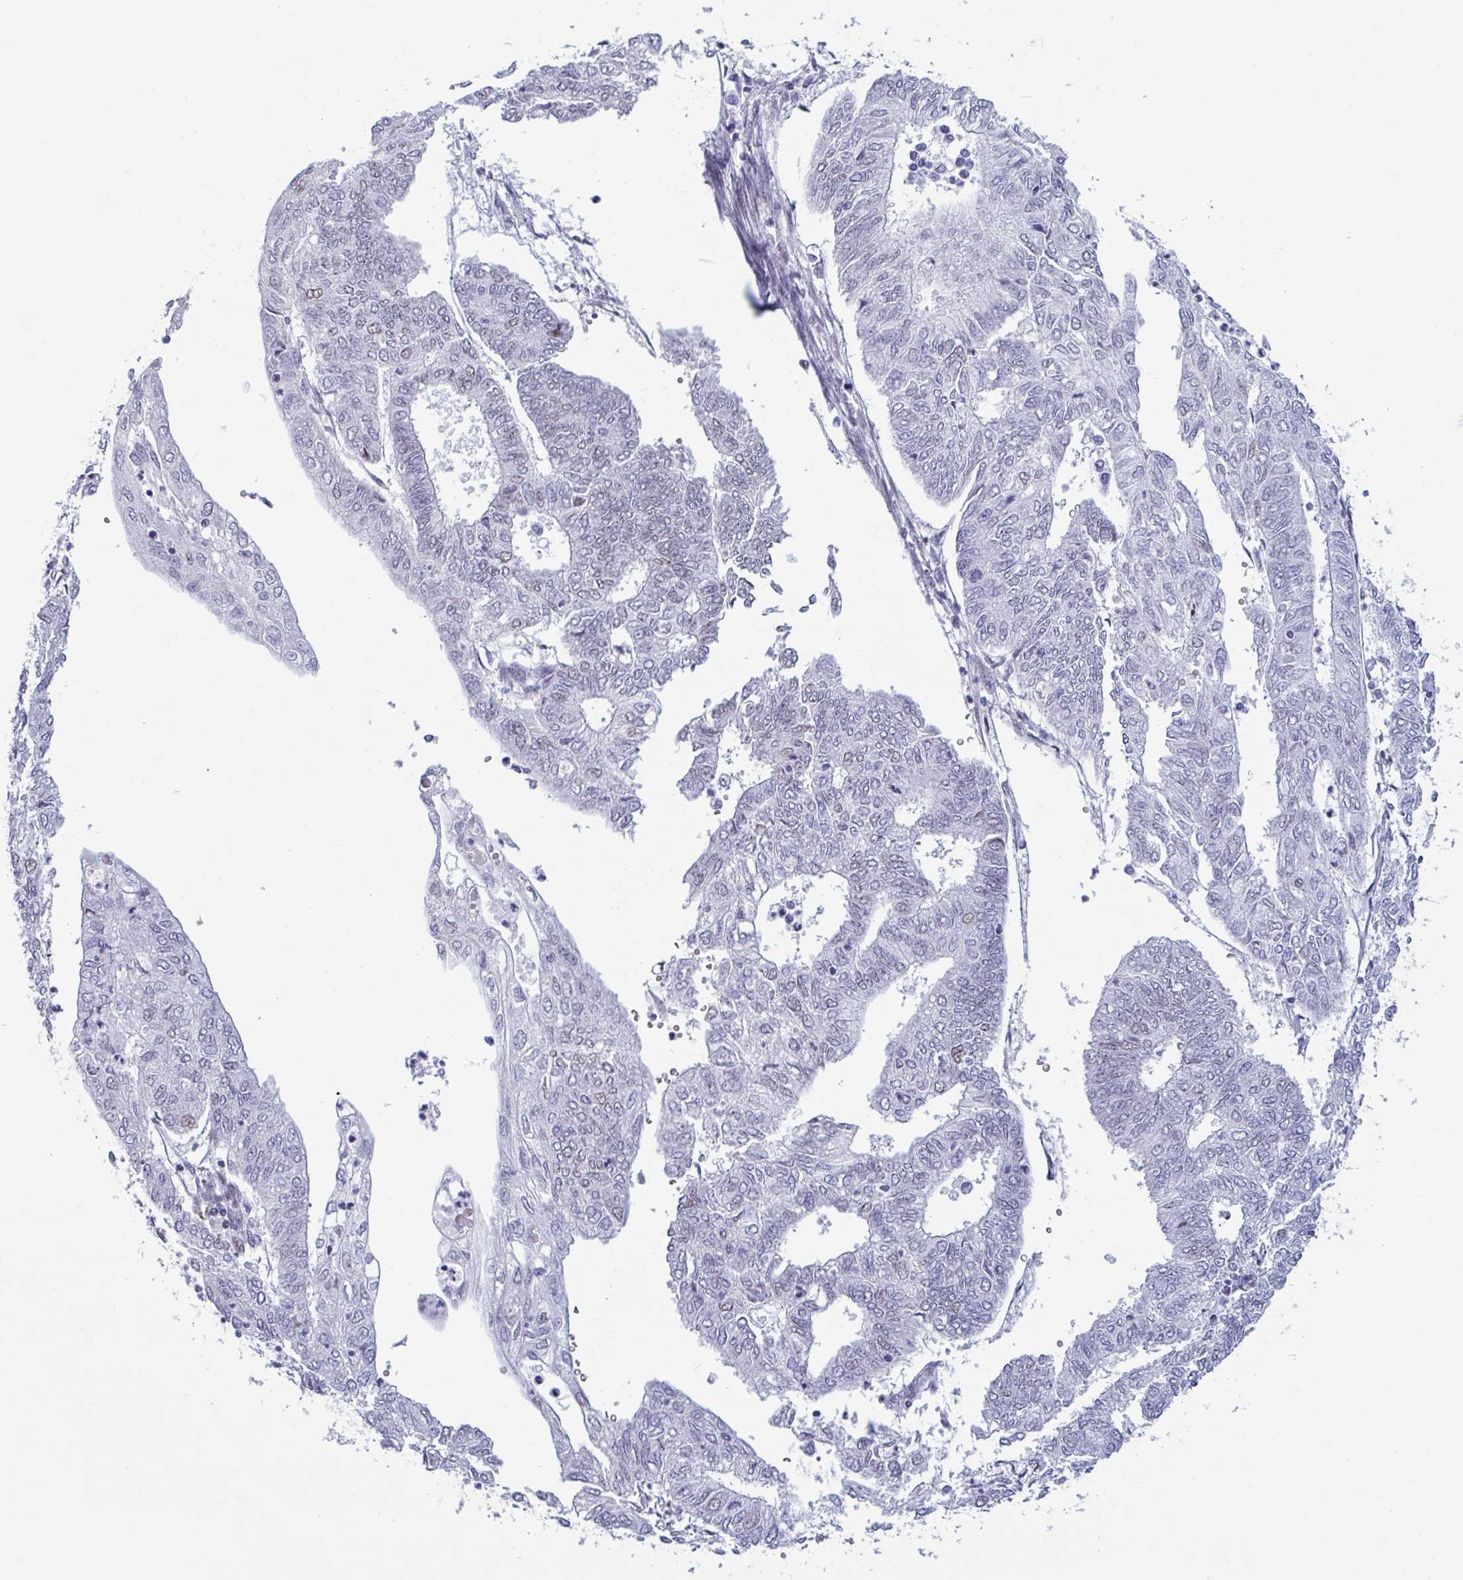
{"staining": {"intensity": "negative", "quantity": "none", "location": "none"}, "tissue": "endometrial cancer", "cell_type": "Tumor cells", "image_type": "cancer", "snomed": [{"axis": "morphology", "description": "Adenocarcinoma, NOS"}, {"axis": "topography", "description": "Endometrium"}], "caption": "High magnification brightfield microscopy of endometrial adenocarcinoma stained with DAB (3,3'-diaminobenzidine) (brown) and counterstained with hematoxylin (blue): tumor cells show no significant positivity.", "gene": "MSMB", "patient": {"sex": "female", "age": 68}}